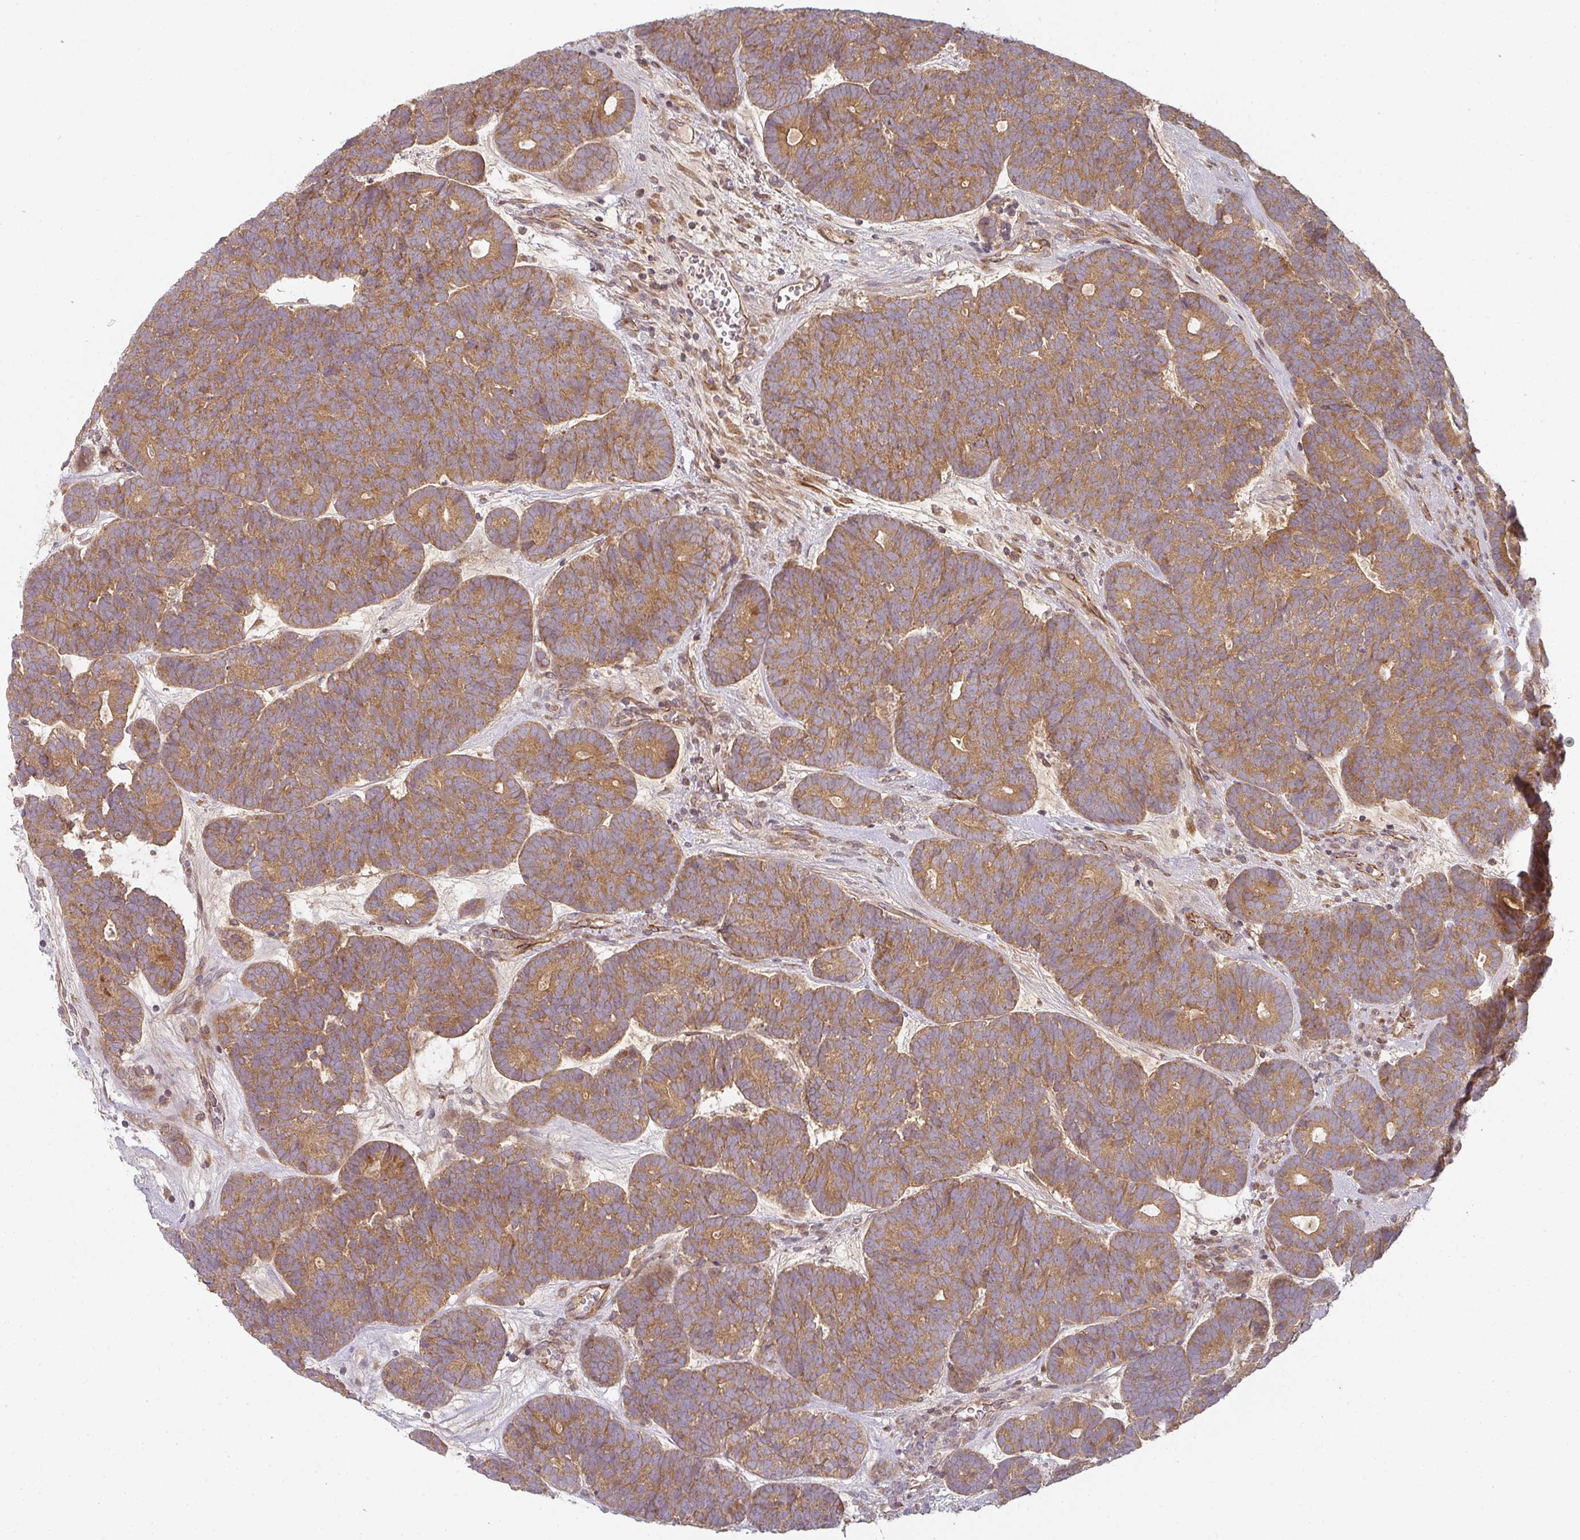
{"staining": {"intensity": "moderate", "quantity": ">75%", "location": "cytoplasmic/membranous"}, "tissue": "head and neck cancer", "cell_type": "Tumor cells", "image_type": "cancer", "snomed": [{"axis": "morphology", "description": "Adenocarcinoma, NOS"}, {"axis": "topography", "description": "Head-Neck"}], "caption": "Immunohistochemistry (IHC) histopathology image of neoplastic tissue: human head and neck cancer stained using immunohistochemistry shows medium levels of moderate protein expression localized specifically in the cytoplasmic/membranous of tumor cells, appearing as a cytoplasmic/membranous brown color.", "gene": "CNOT1", "patient": {"sex": "female", "age": 81}}